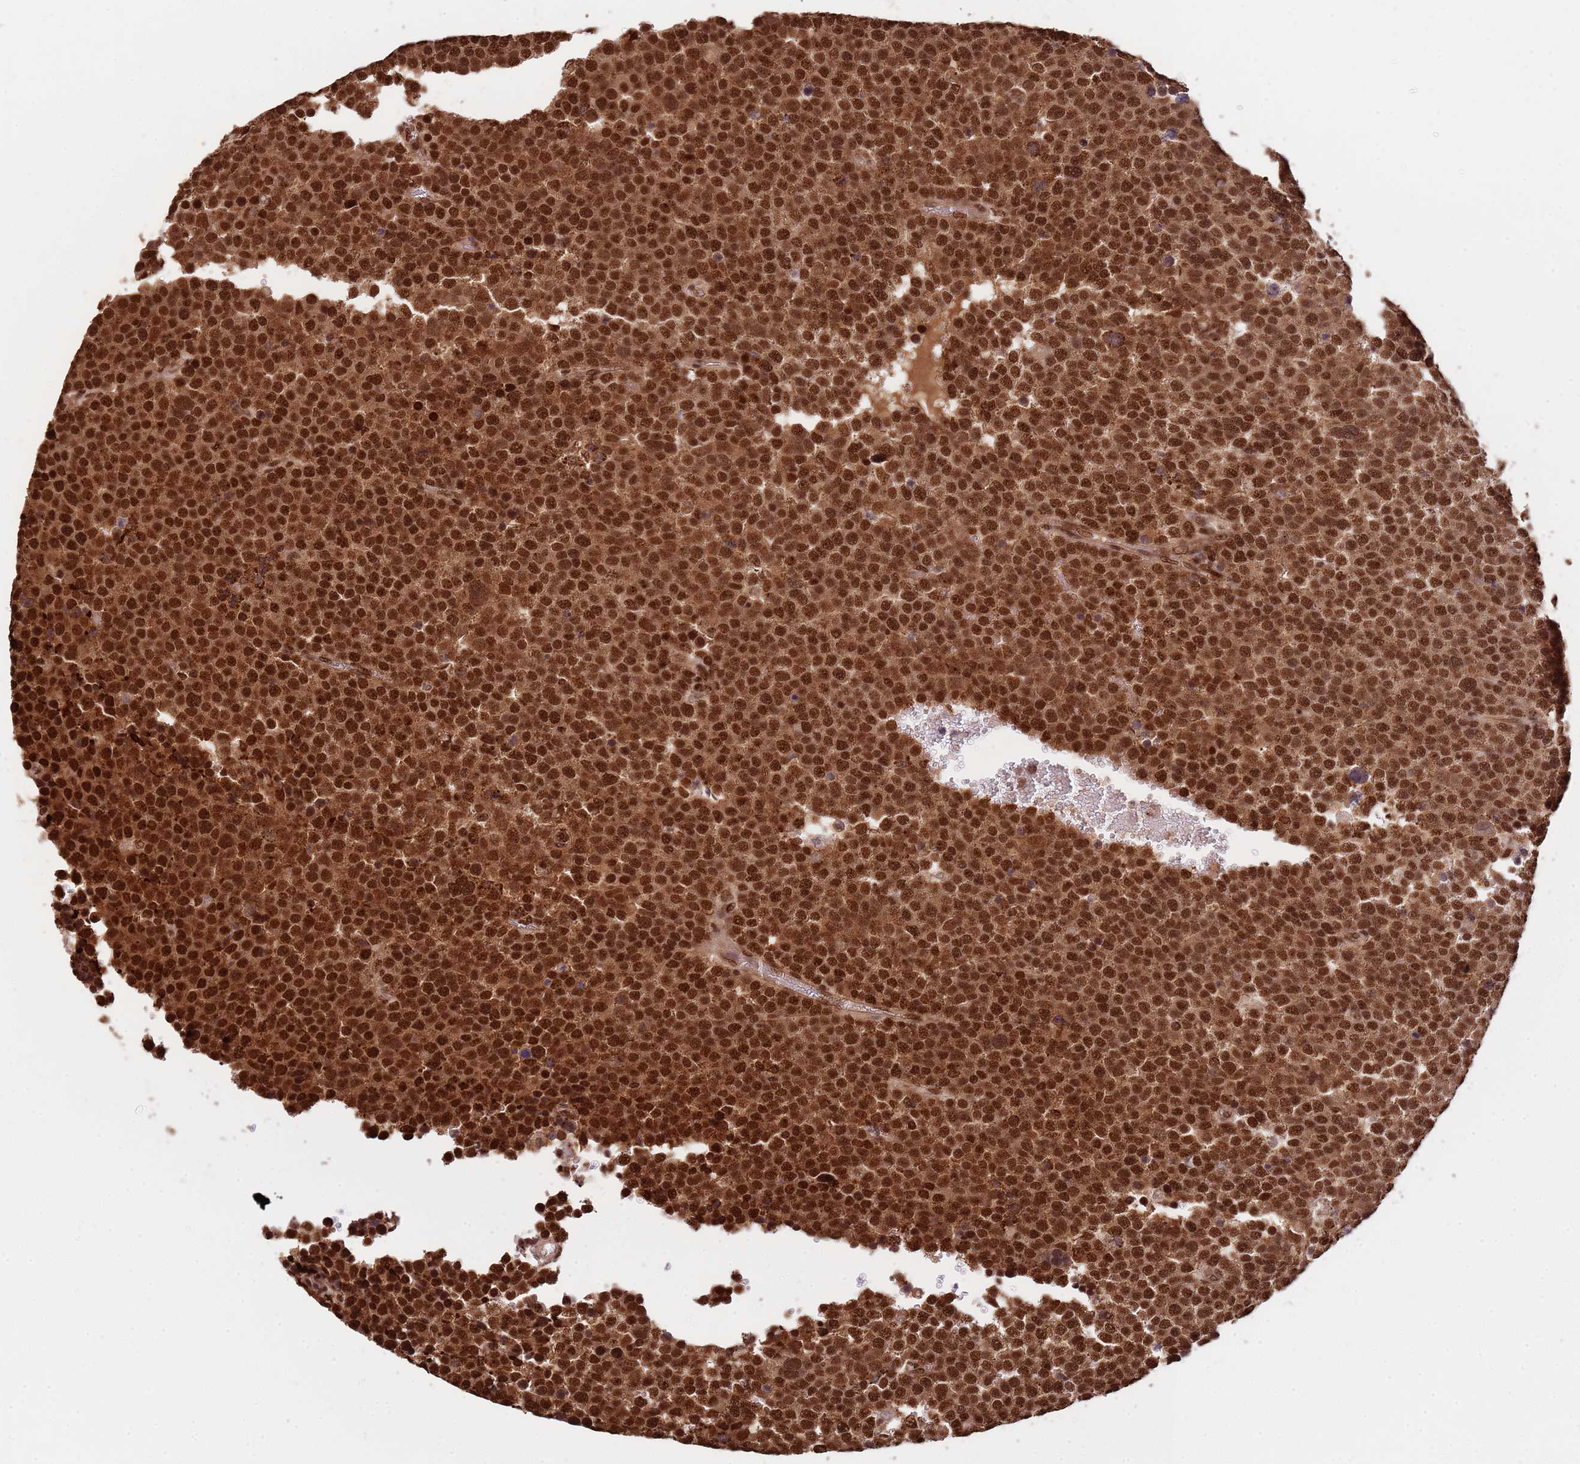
{"staining": {"intensity": "strong", "quantity": ">75%", "location": "nuclear"}, "tissue": "testis cancer", "cell_type": "Tumor cells", "image_type": "cancer", "snomed": [{"axis": "morphology", "description": "Seminoma, NOS"}, {"axis": "topography", "description": "Testis"}], "caption": "This photomicrograph exhibits testis seminoma stained with IHC to label a protein in brown. The nuclear of tumor cells show strong positivity for the protein. Nuclei are counter-stained blue.", "gene": "ZBTB12", "patient": {"sex": "male", "age": 71}}